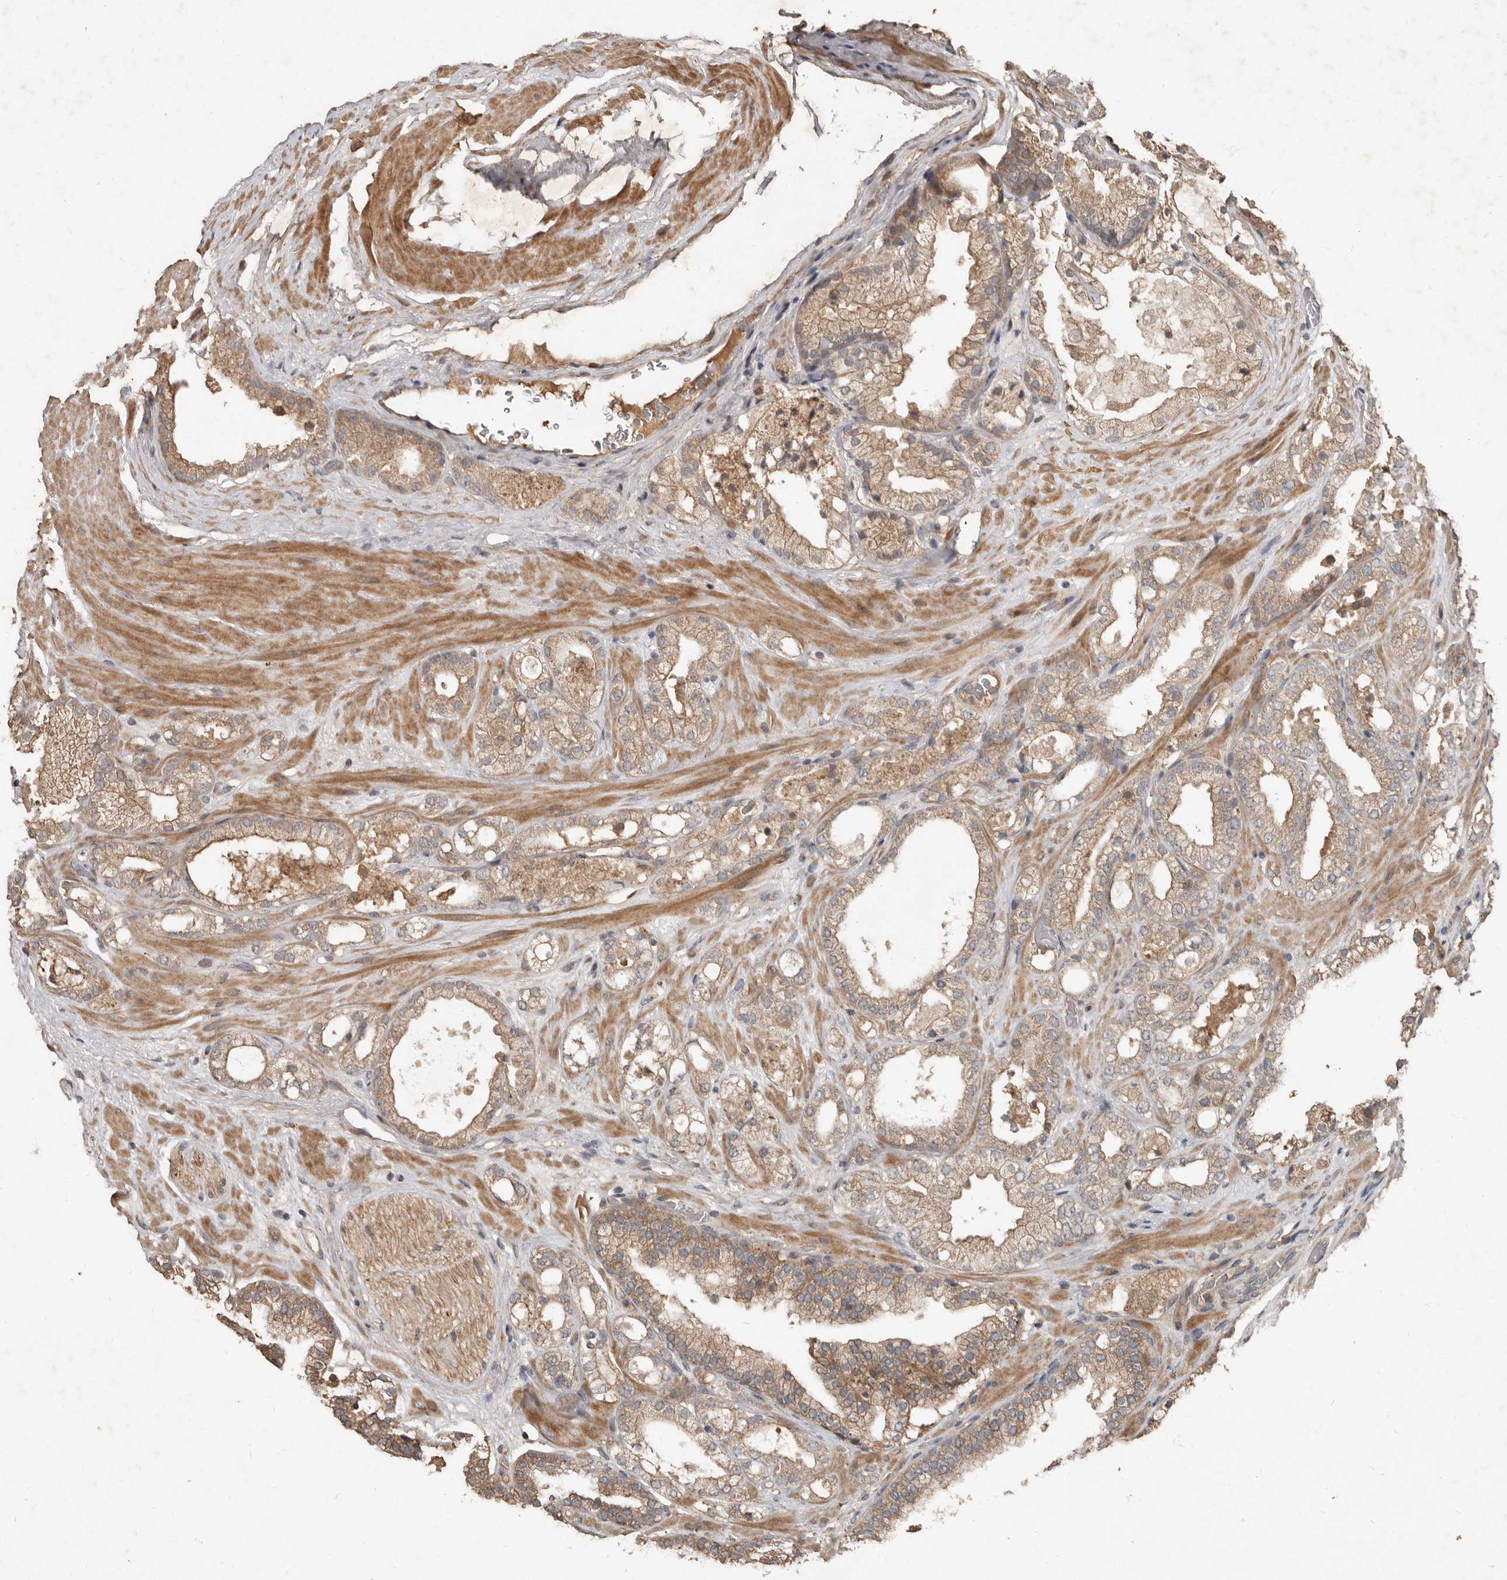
{"staining": {"intensity": "weak", "quantity": ">75%", "location": "cytoplasmic/membranous"}, "tissue": "prostate cancer", "cell_type": "Tumor cells", "image_type": "cancer", "snomed": [{"axis": "morphology", "description": "Adenocarcinoma, High grade"}, {"axis": "topography", "description": "Prostate"}], "caption": "Immunohistochemical staining of prostate cancer exhibits weak cytoplasmic/membranous protein positivity in approximately >75% of tumor cells. The protein is stained brown, and the nuclei are stained in blue (DAB IHC with brightfield microscopy, high magnification).", "gene": "KIF26B", "patient": {"sex": "male", "age": 58}}